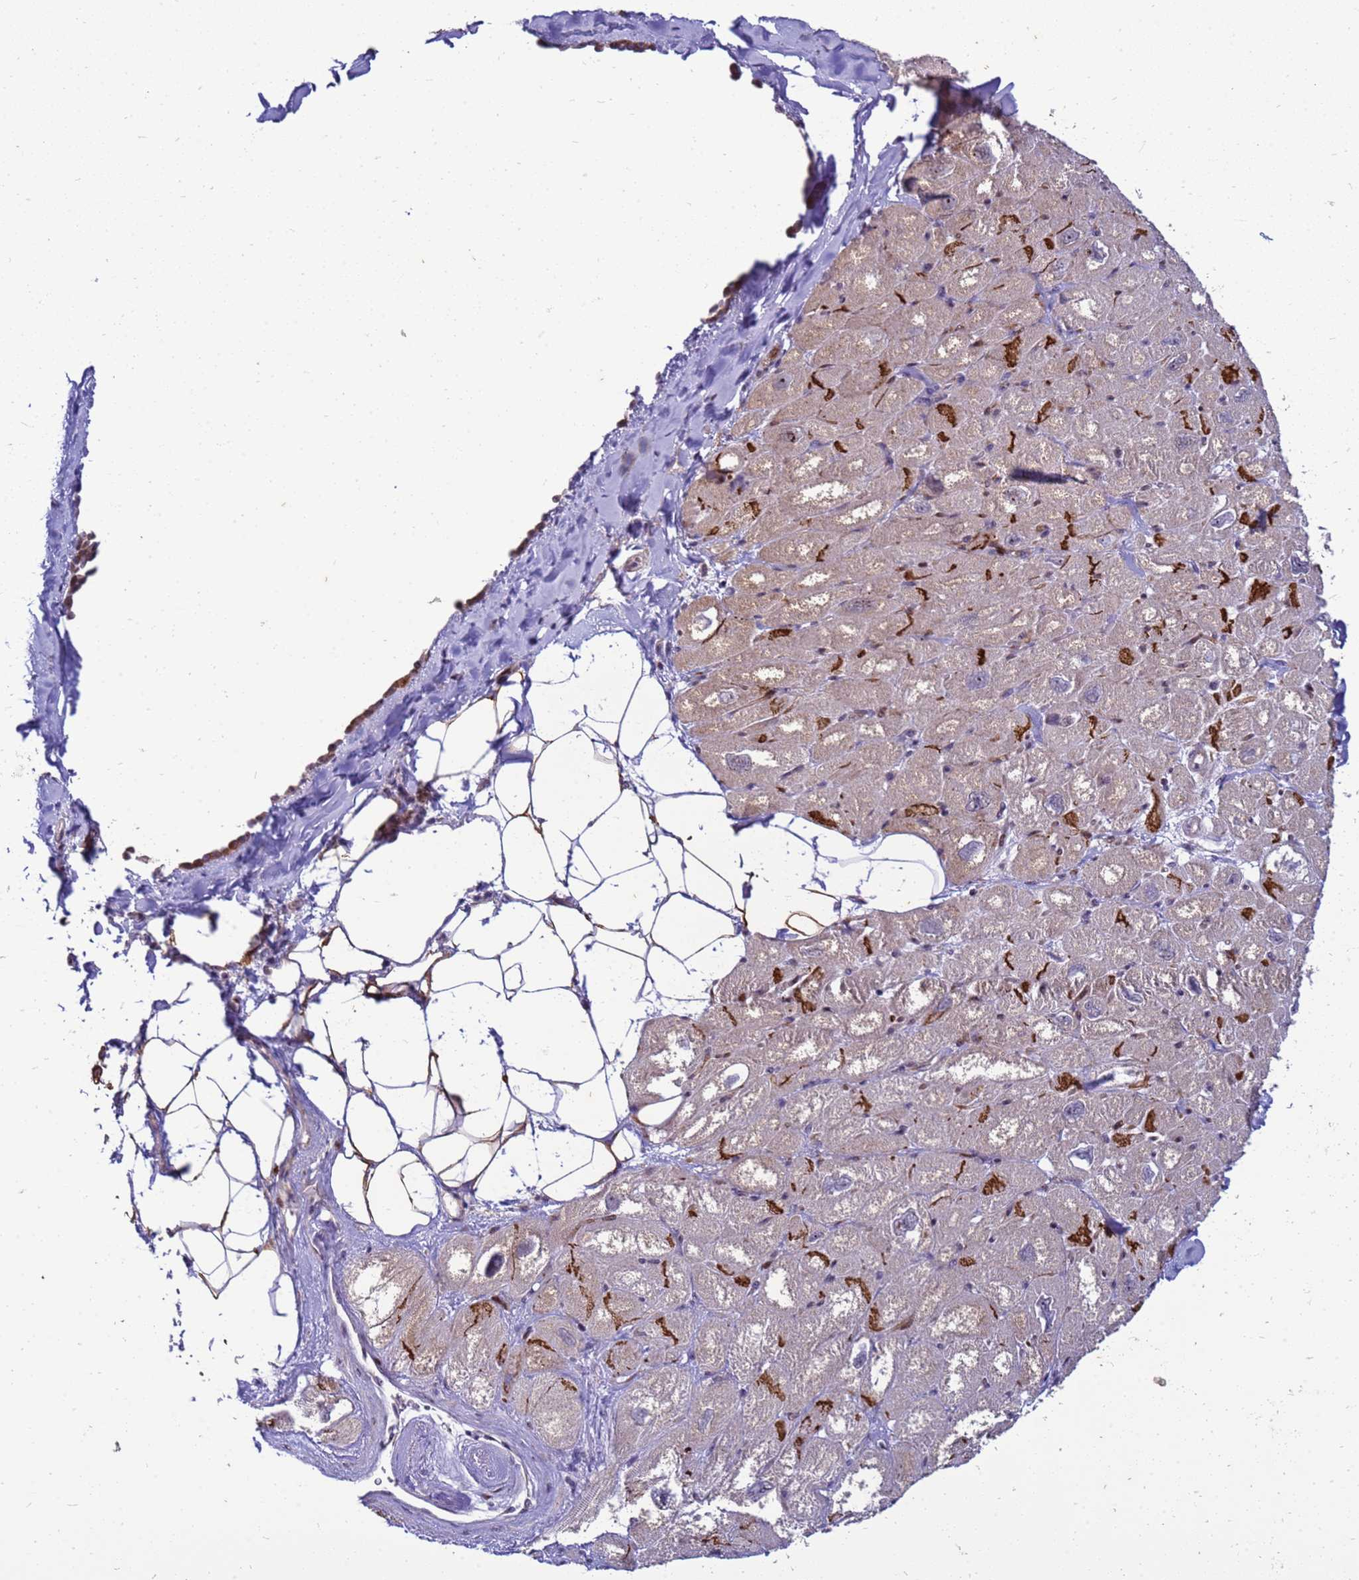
{"staining": {"intensity": "moderate", "quantity": "25%-75%", "location": "cytoplasmic/membranous"}, "tissue": "heart muscle", "cell_type": "Cardiomyocytes", "image_type": "normal", "snomed": [{"axis": "morphology", "description": "Normal tissue, NOS"}, {"axis": "topography", "description": "Heart"}], "caption": "Immunohistochemical staining of benign heart muscle demonstrates 25%-75% levels of moderate cytoplasmic/membranous protein positivity in approximately 25%-75% of cardiomyocytes.", "gene": "RSPO1", "patient": {"sex": "male", "age": 50}}